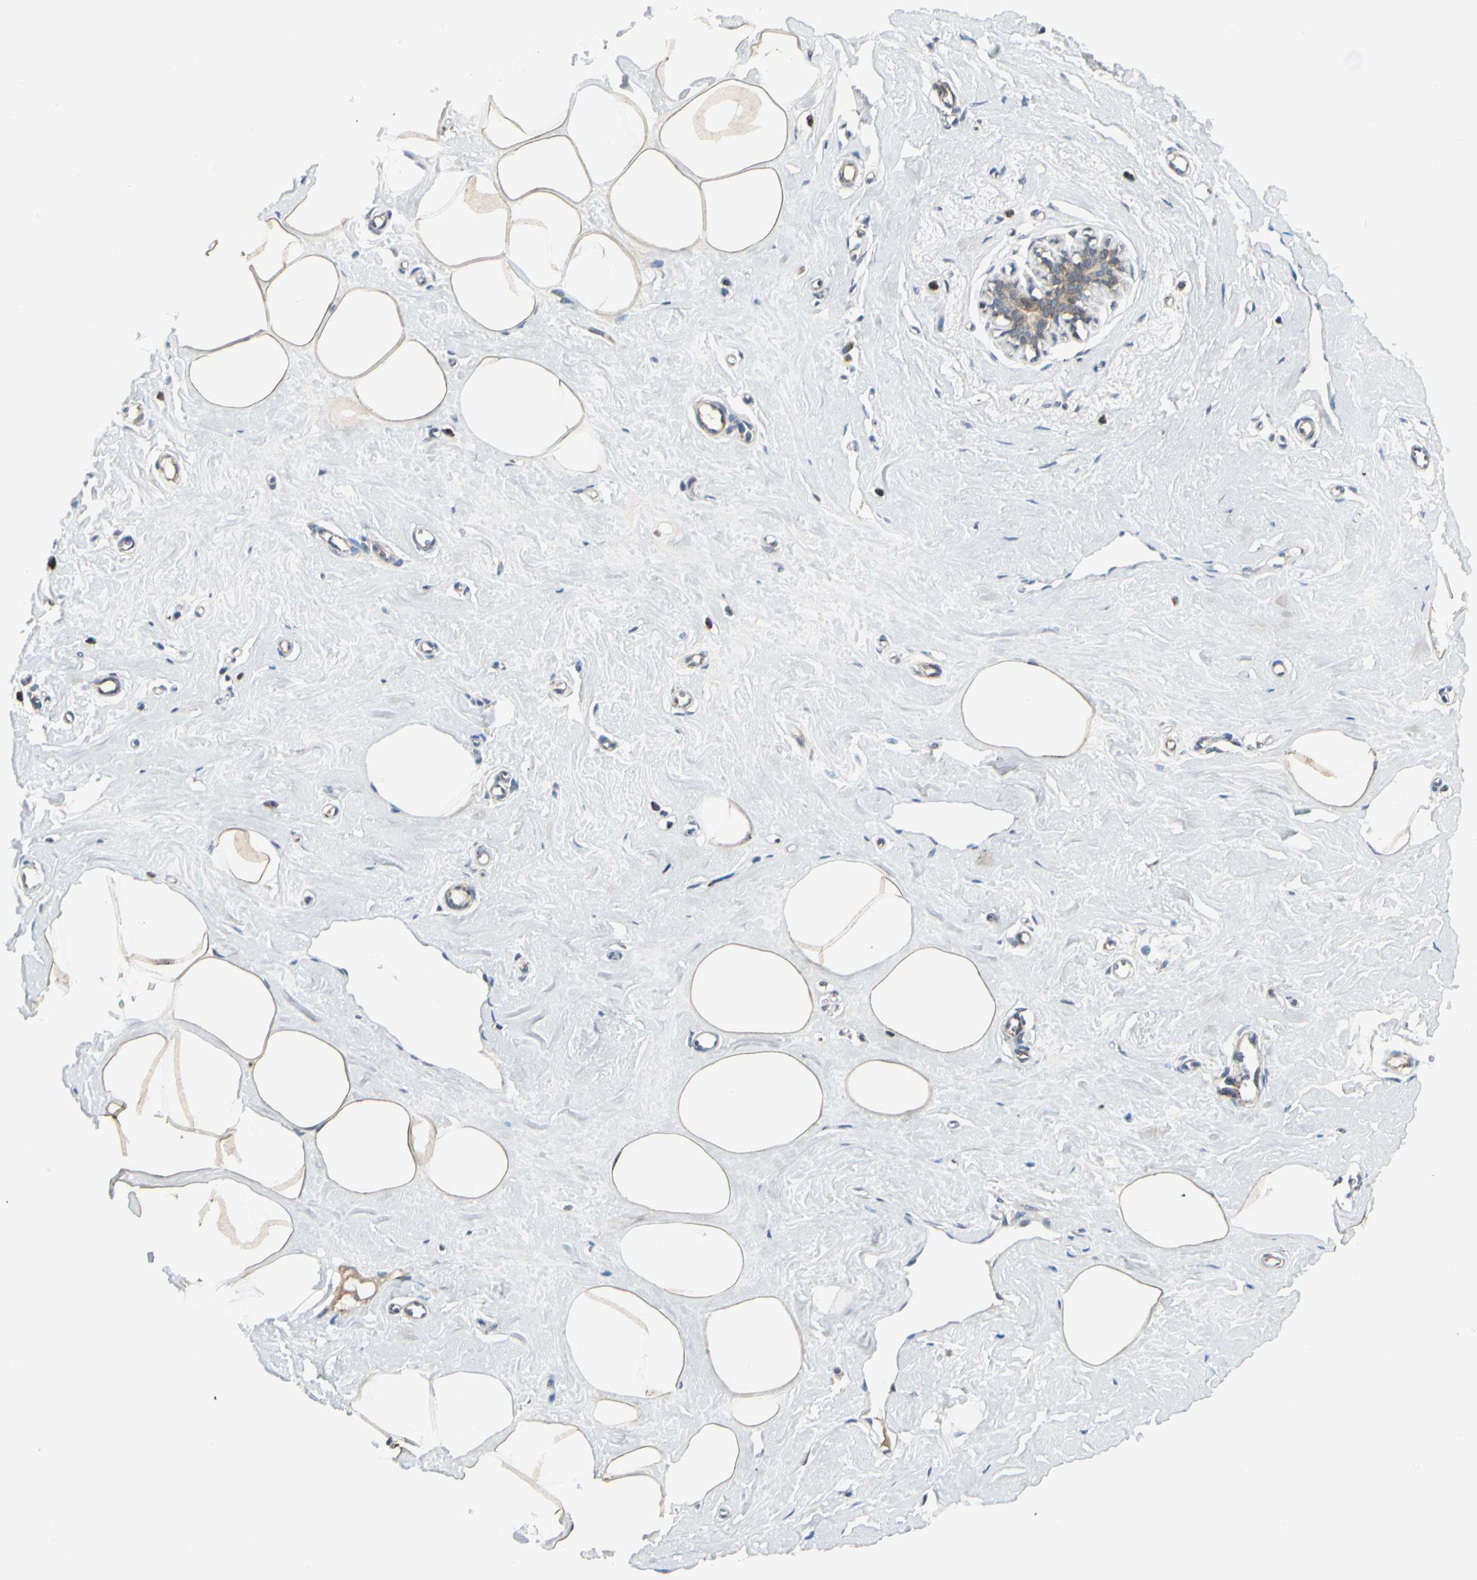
{"staining": {"intensity": "weak", "quantity": ">75%", "location": "cytoplasmic/membranous"}, "tissue": "breast", "cell_type": "Adipocytes", "image_type": "normal", "snomed": [{"axis": "morphology", "description": "Normal tissue, NOS"}, {"axis": "topography", "description": "Breast"}], "caption": "Breast stained with a brown dye exhibits weak cytoplasmic/membranous positive positivity in about >75% of adipocytes.", "gene": "ANKS6", "patient": {"sex": "female", "age": 45}}